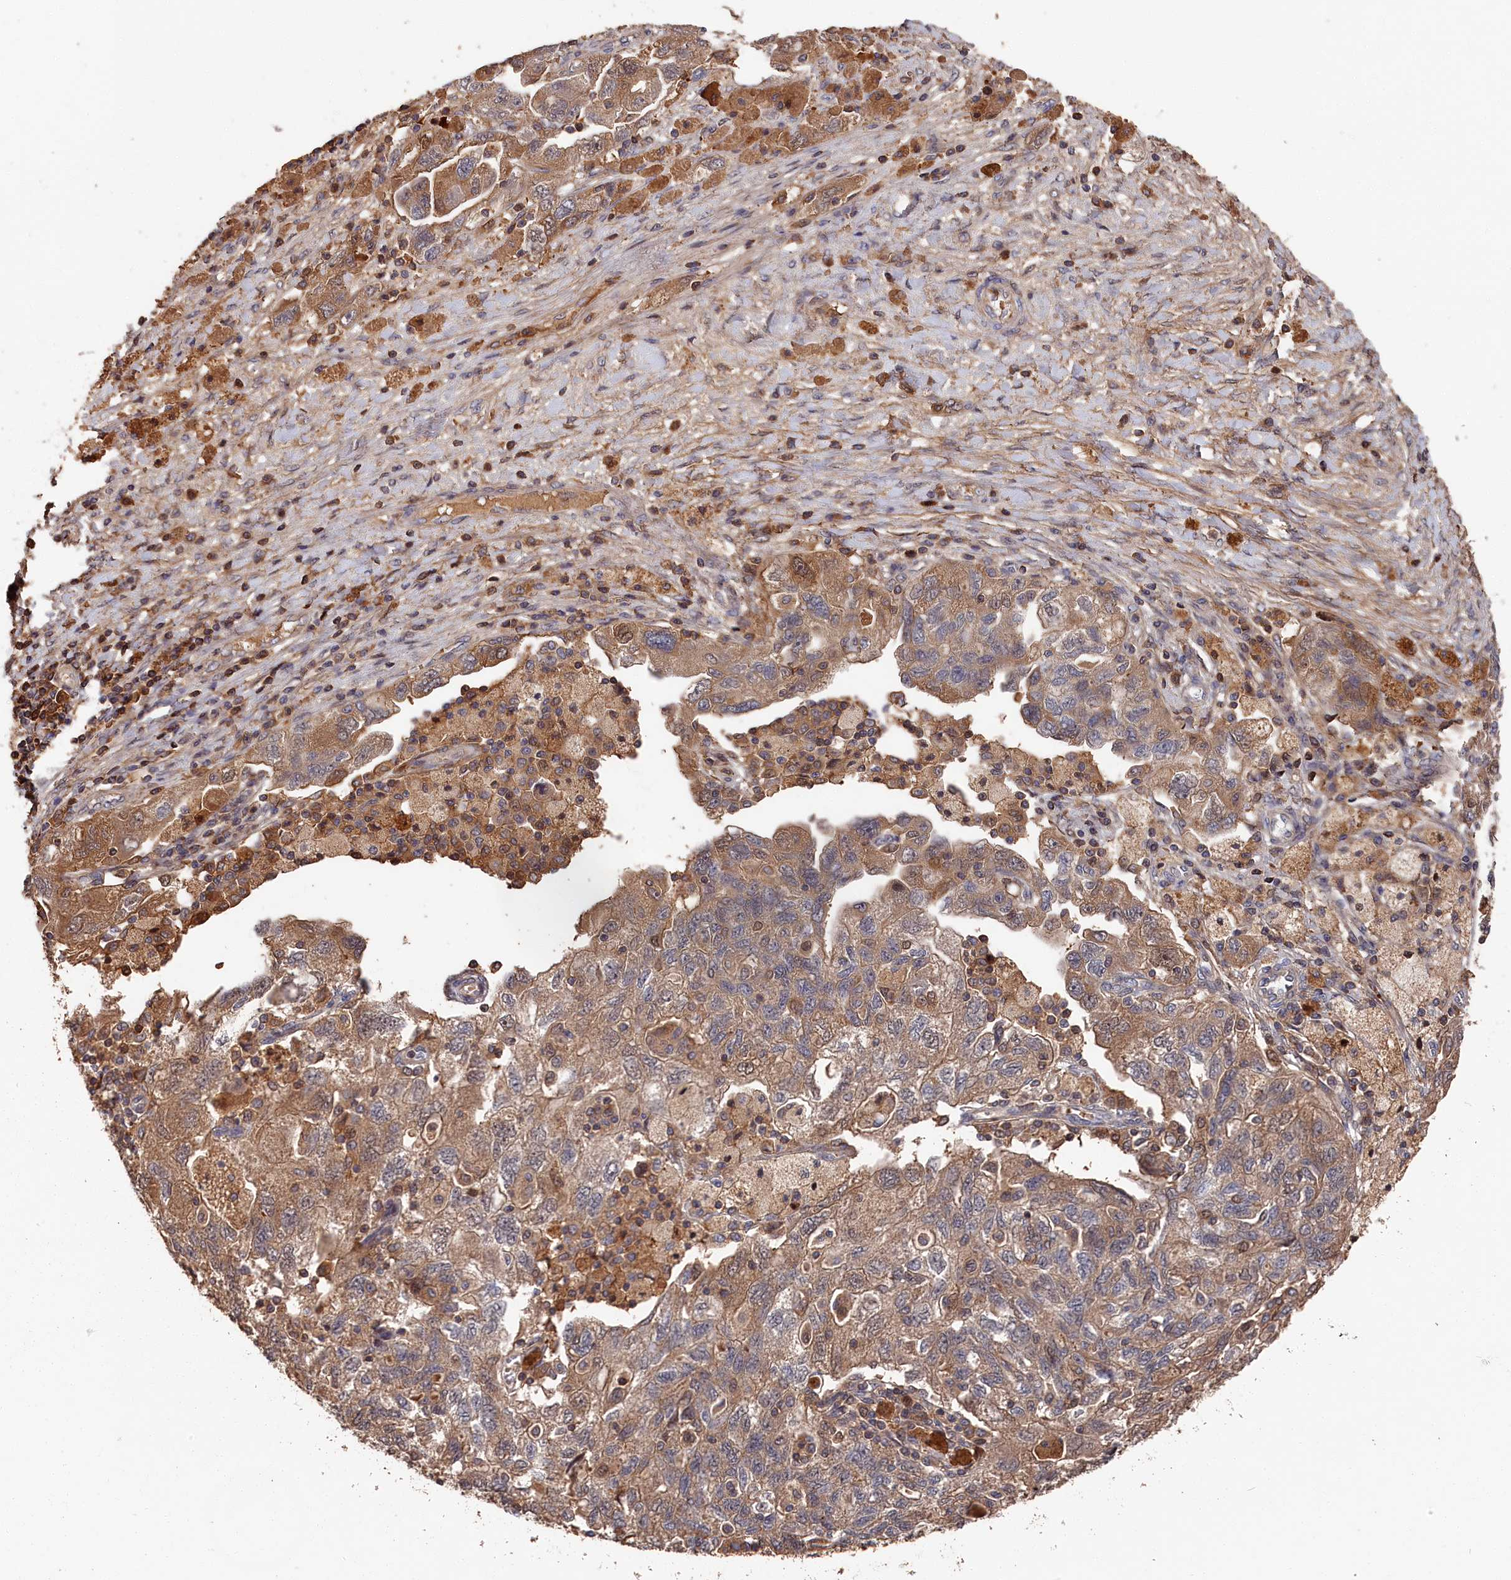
{"staining": {"intensity": "moderate", "quantity": ">75%", "location": "cytoplasmic/membranous"}, "tissue": "ovarian cancer", "cell_type": "Tumor cells", "image_type": "cancer", "snomed": [{"axis": "morphology", "description": "Carcinoma, NOS"}, {"axis": "morphology", "description": "Cystadenocarcinoma, serous, NOS"}, {"axis": "topography", "description": "Ovary"}], "caption": "Ovarian cancer tissue displays moderate cytoplasmic/membranous expression in approximately >75% of tumor cells, visualized by immunohistochemistry. The protein is shown in brown color, while the nuclei are stained blue.", "gene": "RMI2", "patient": {"sex": "female", "age": 69}}